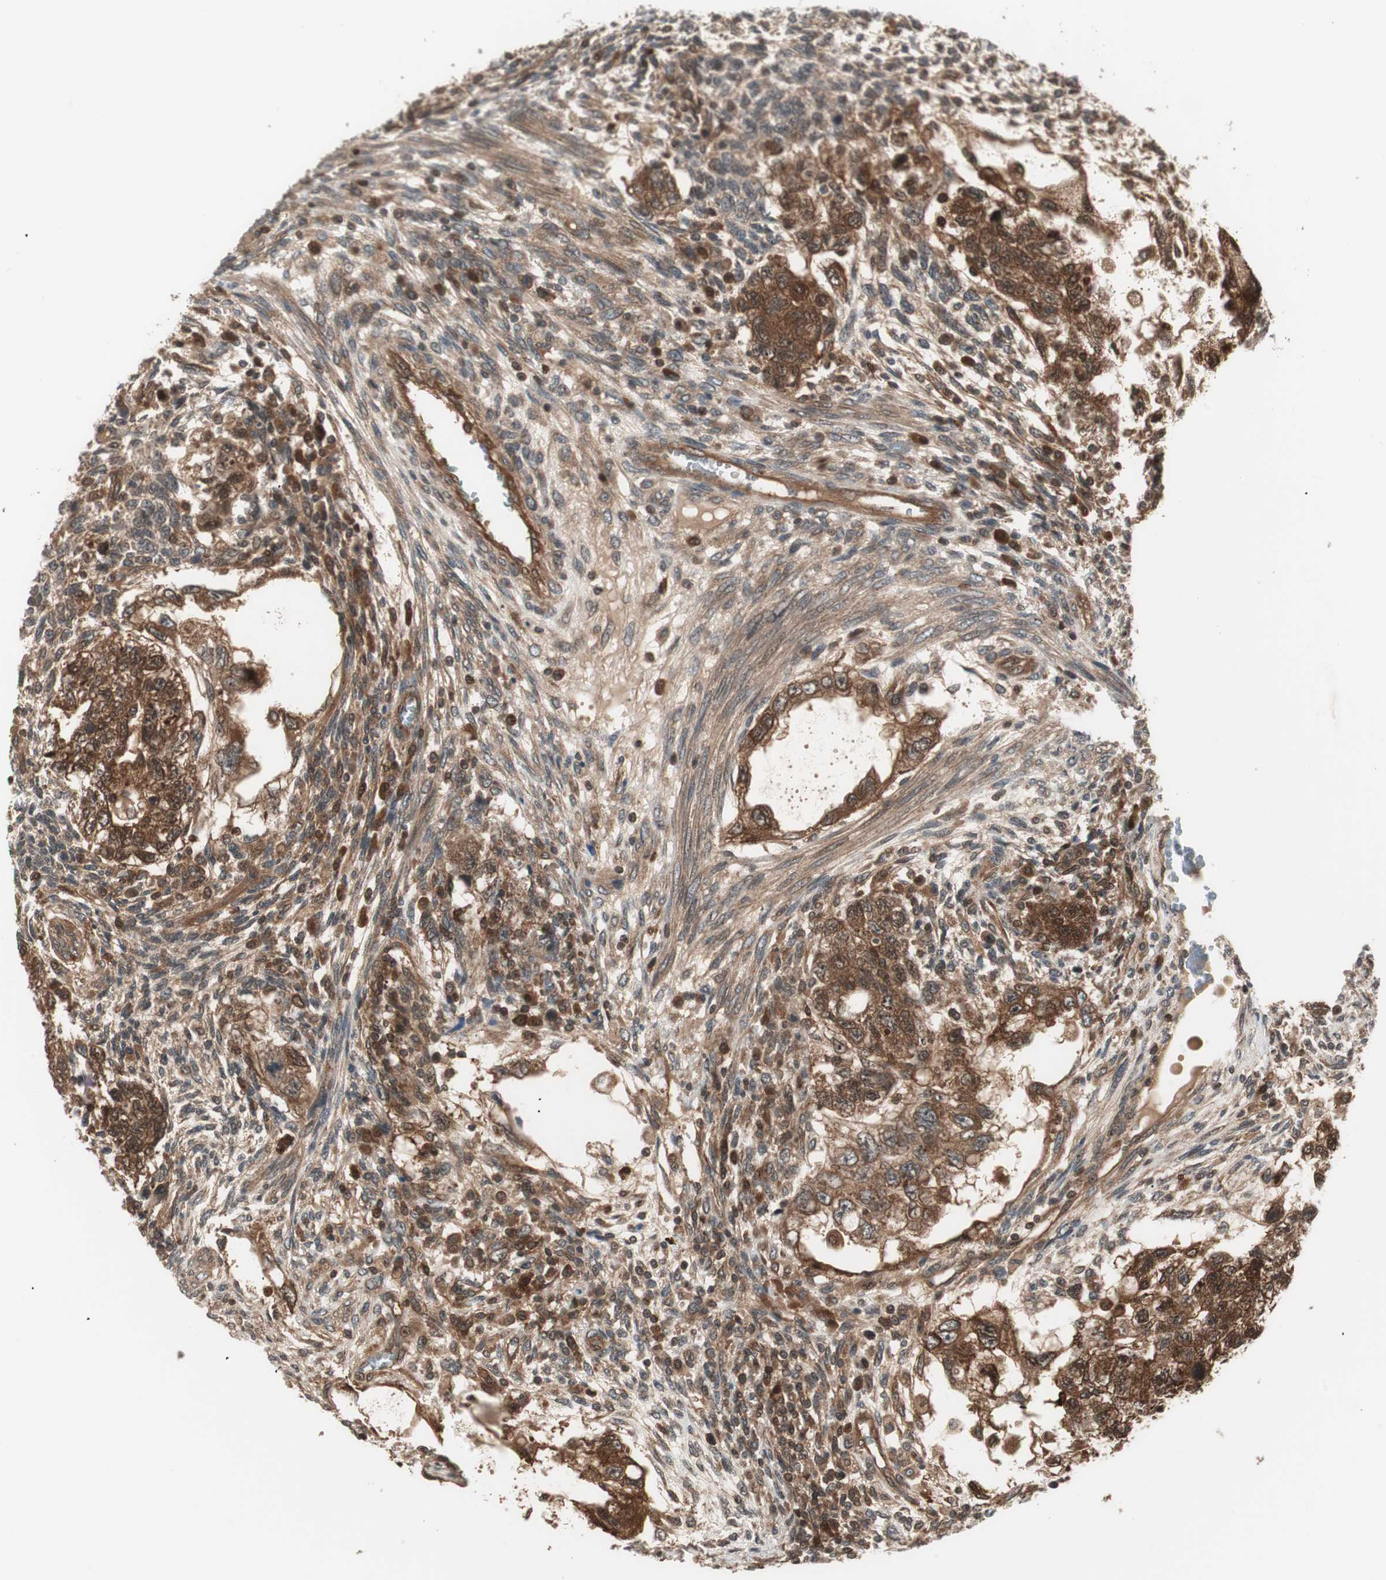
{"staining": {"intensity": "strong", "quantity": ">75%", "location": "cytoplasmic/membranous"}, "tissue": "testis cancer", "cell_type": "Tumor cells", "image_type": "cancer", "snomed": [{"axis": "morphology", "description": "Normal tissue, NOS"}, {"axis": "morphology", "description": "Carcinoma, Embryonal, NOS"}, {"axis": "topography", "description": "Testis"}], "caption": "Testis embryonal carcinoma tissue reveals strong cytoplasmic/membranous expression in approximately >75% of tumor cells Using DAB (brown) and hematoxylin (blue) stains, captured at high magnification using brightfield microscopy.", "gene": "PRKG2", "patient": {"sex": "male", "age": 36}}